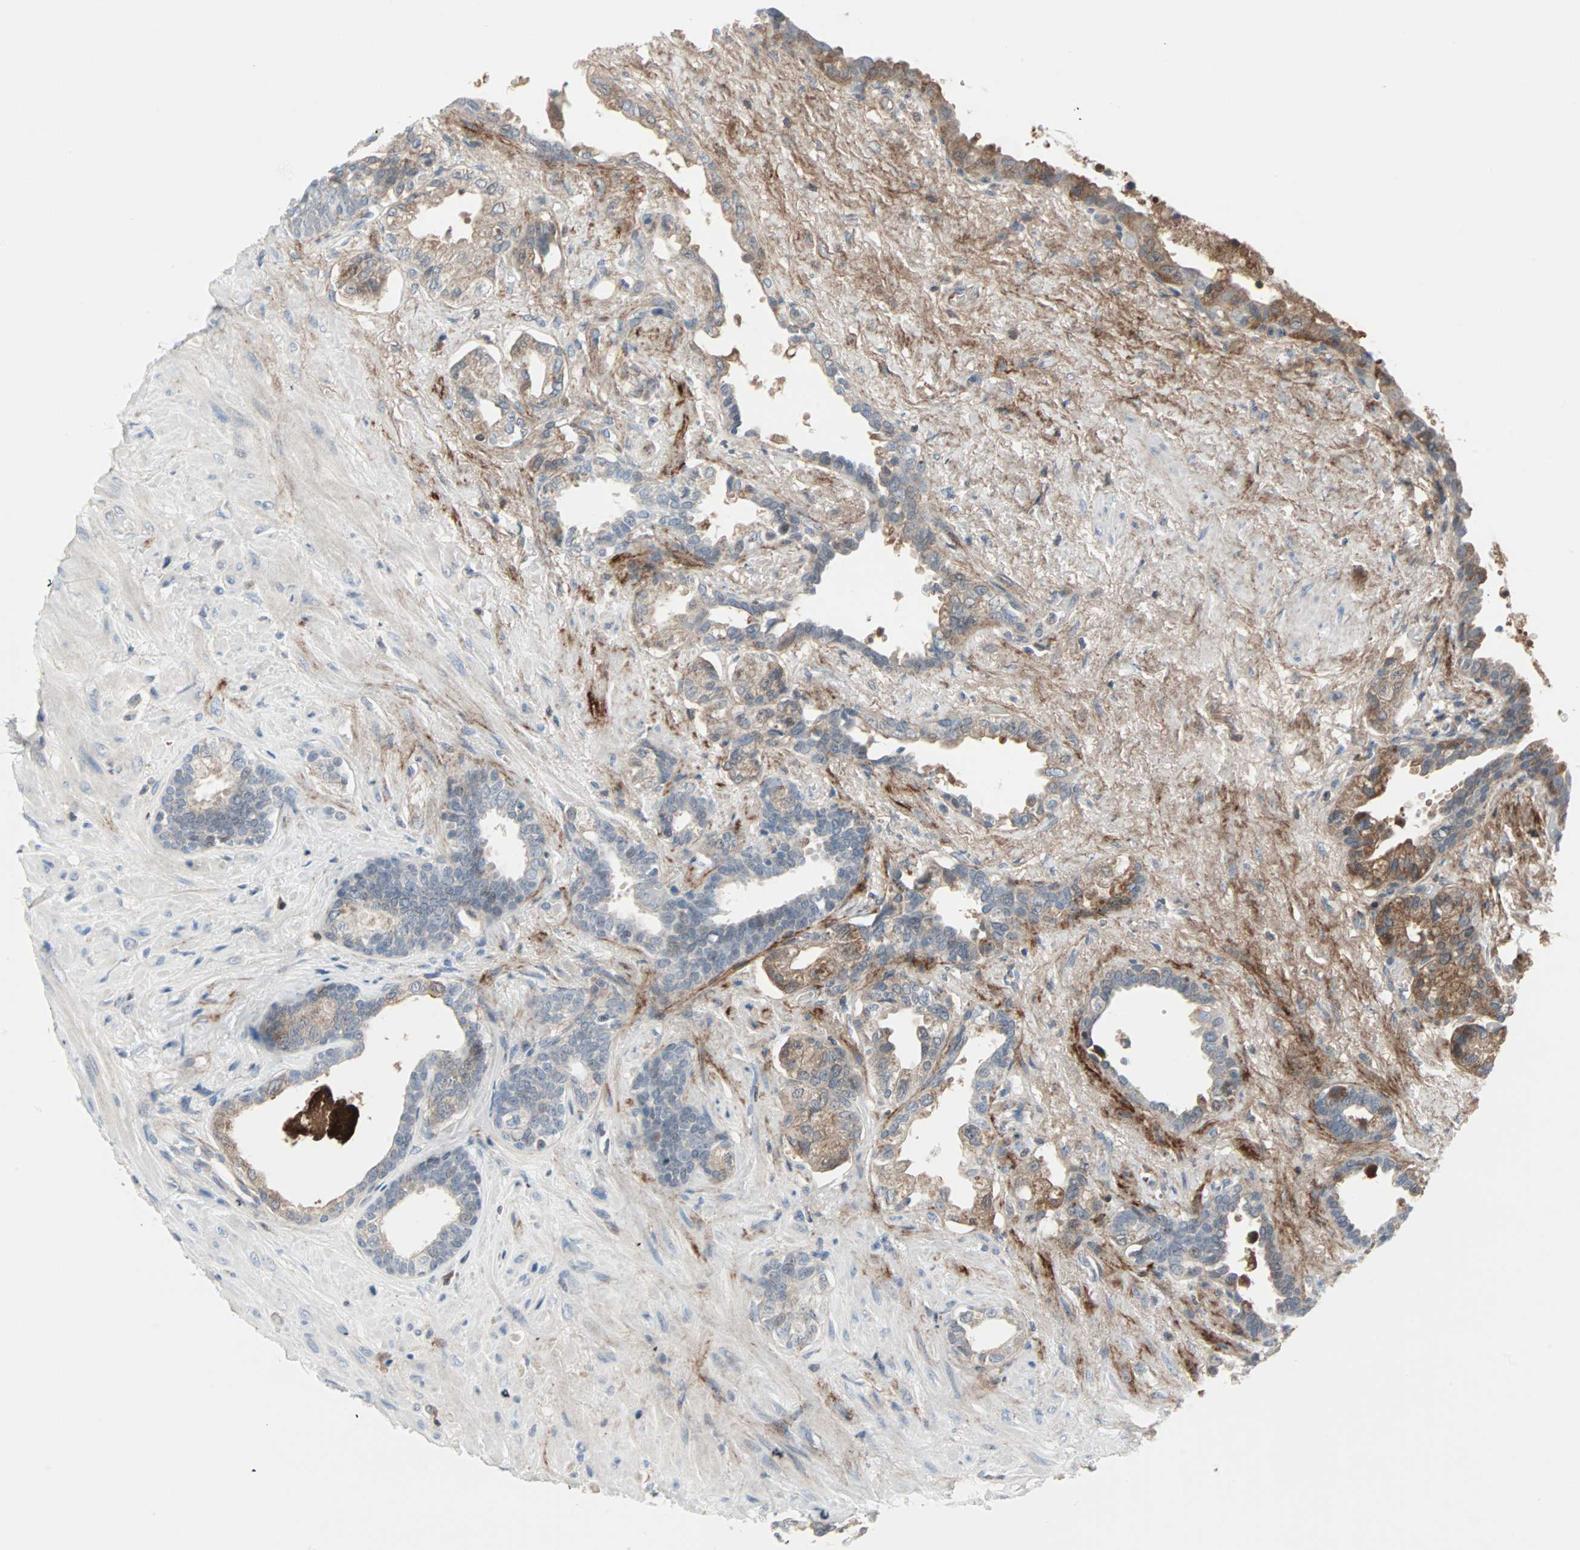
{"staining": {"intensity": "moderate", "quantity": "25%-75%", "location": "cytoplasmic/membranous"}, "tissue": "seminal vesicle", "cell_type": "Glandular cells", "image_type": "normal", "snomed": [{"axis": "morphology", "description": "Normal tissue, NOS"}, {"axis": "topography", "description": "Seminal veicle"}], "caption": "Immunohistochemical staining of normal seminal vesicle shows medium levels of moderate cytoplasmic/membranous staining in about 25%-75% of glandular cells.", "gene": "CASP3", "patient": {"sex": "male", "age": 61}}